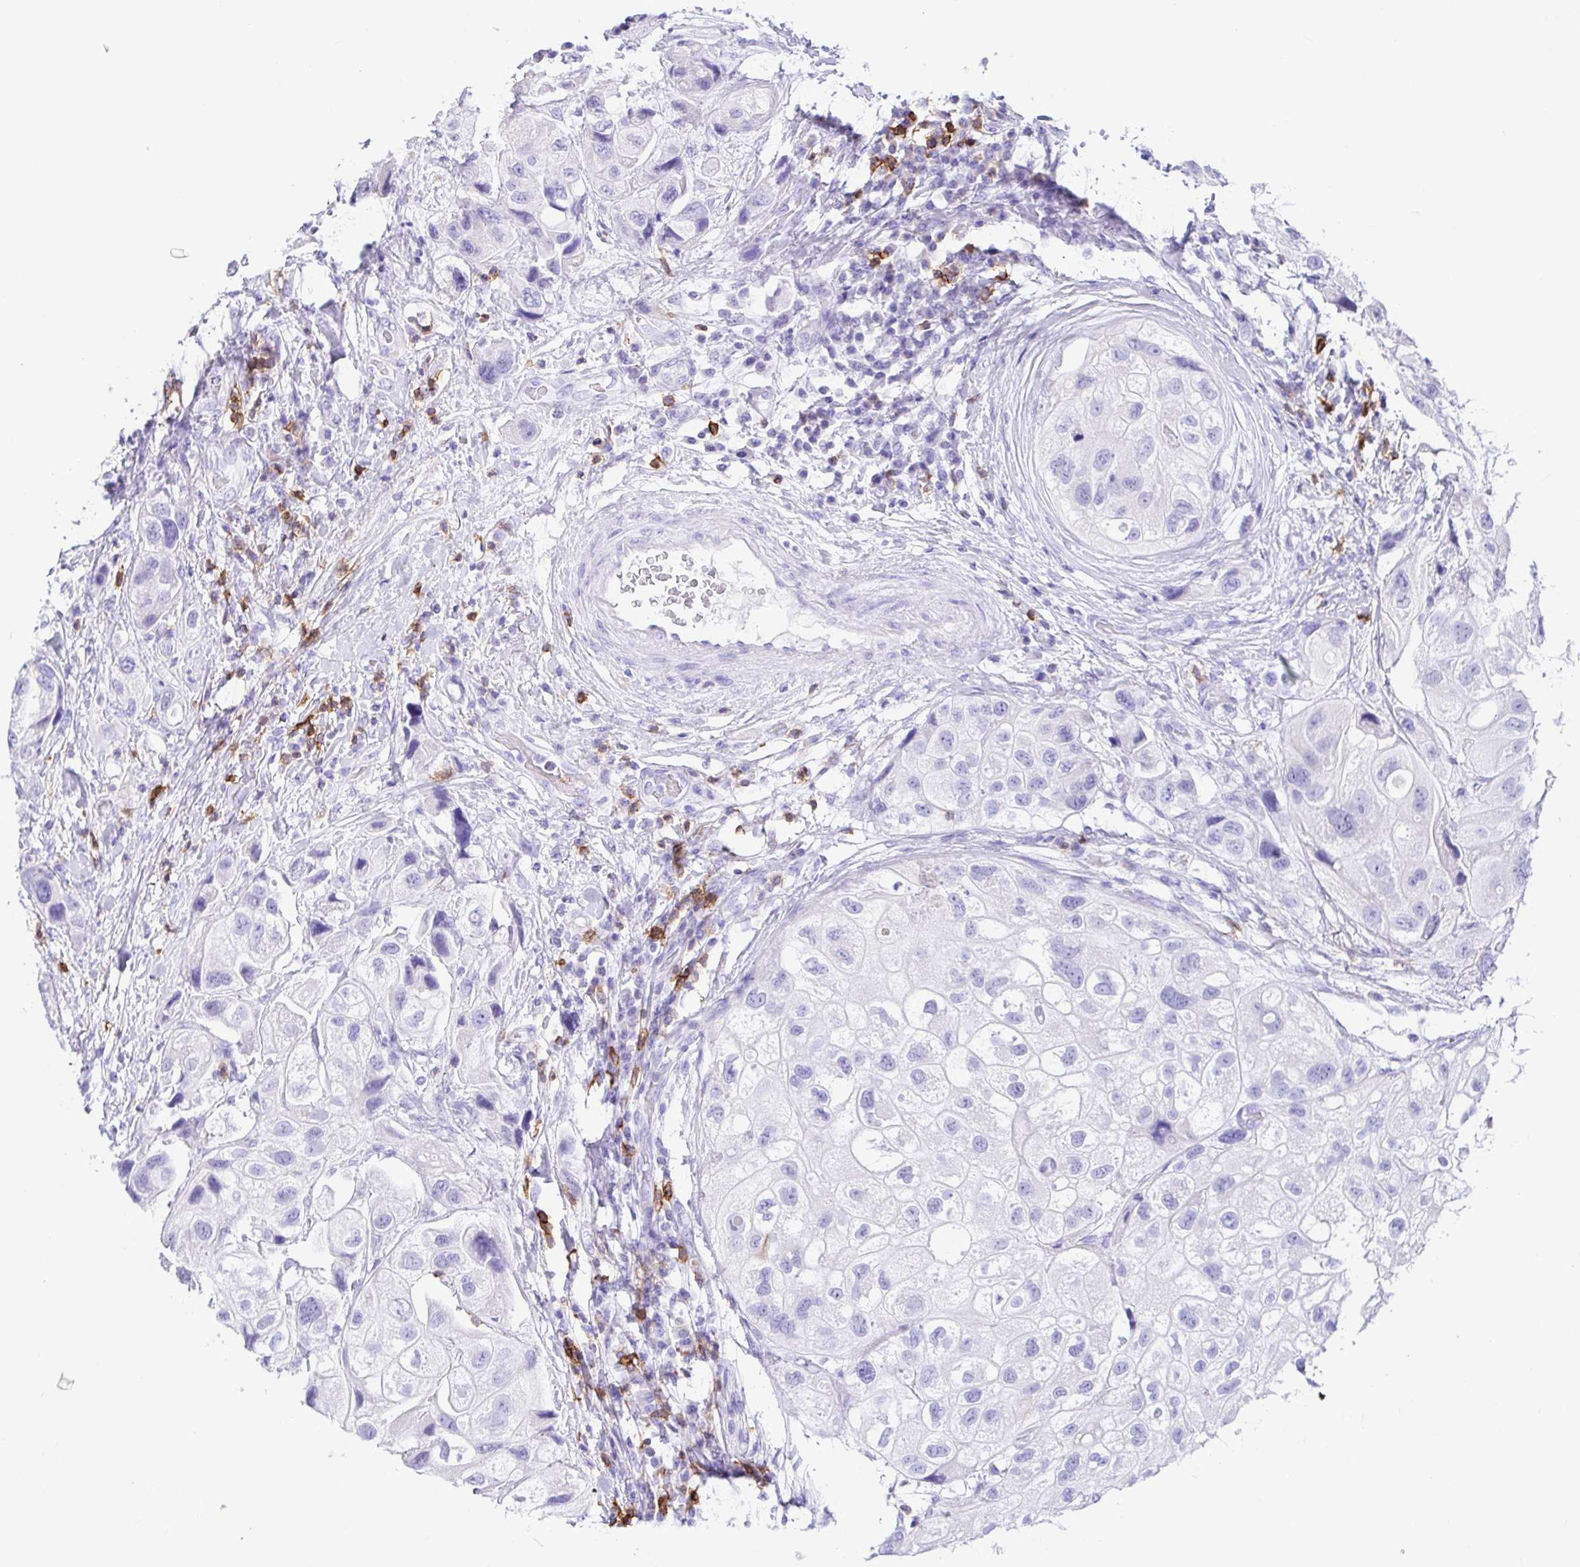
{"staining": {"intensity": "negative", "quantity": "none", "location": "none"}, "tissue": "urothelial cancer", "cell_type": "Tumor cells", "image_type": "cancer", "snomed": [{"axis": "morphology", "description": "Urothelial carcinoma, High grade"}, {"axis": "topography", "description": "Urinary bladder"}], "caption": "Immunohistochemical staining of urothelial cancer exhibits no significant expression in tumor cells.", "gene": "CD5", "patient": {"sex": "female", "age": 64}}